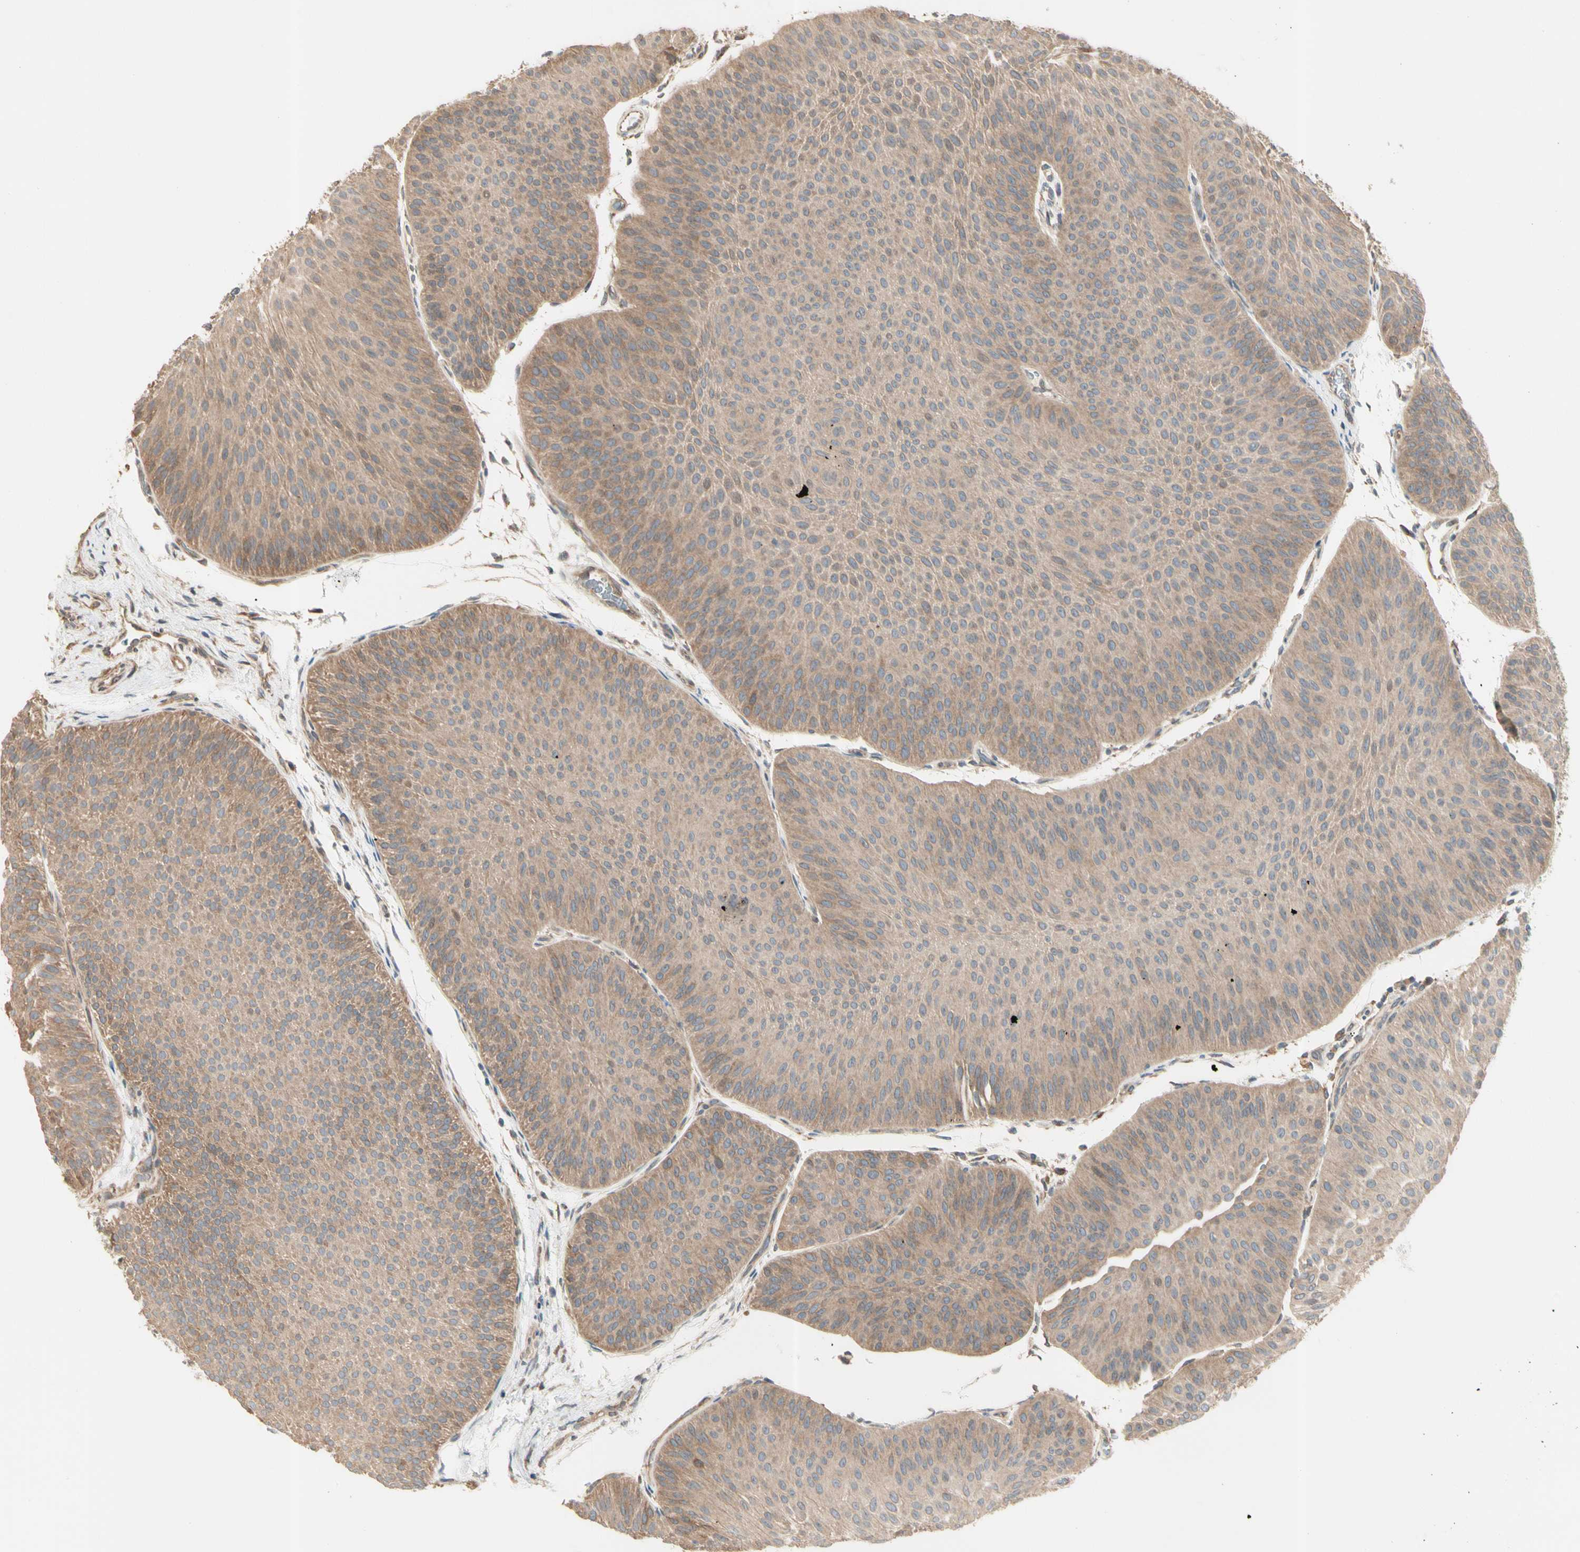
{"staining": {"intensity": "moderate", "quantity": ">75%", "location": "cytoplasmic/membranous"}, "tissue": "urothelial cancer", "cell_type": "Tumor cells", "image_type": "cancer", "snomed": [{"axis": "morphology", "description": "Urothelial carcinoma, Low grade"}, {"axis": "topography", "description": "Urinary bladder"}], "caption": "Immunohistochemistry (IHC) (DAB (3,3'-diaminobenzidine)) staining of human urothelial carcinoma (low-grade) shows moderate cytoplasmic/membranous protein staining in approximately >75% of tumor cells.", "gene": "IRAG1", "patient": {"sex": "female", "age": 60}}